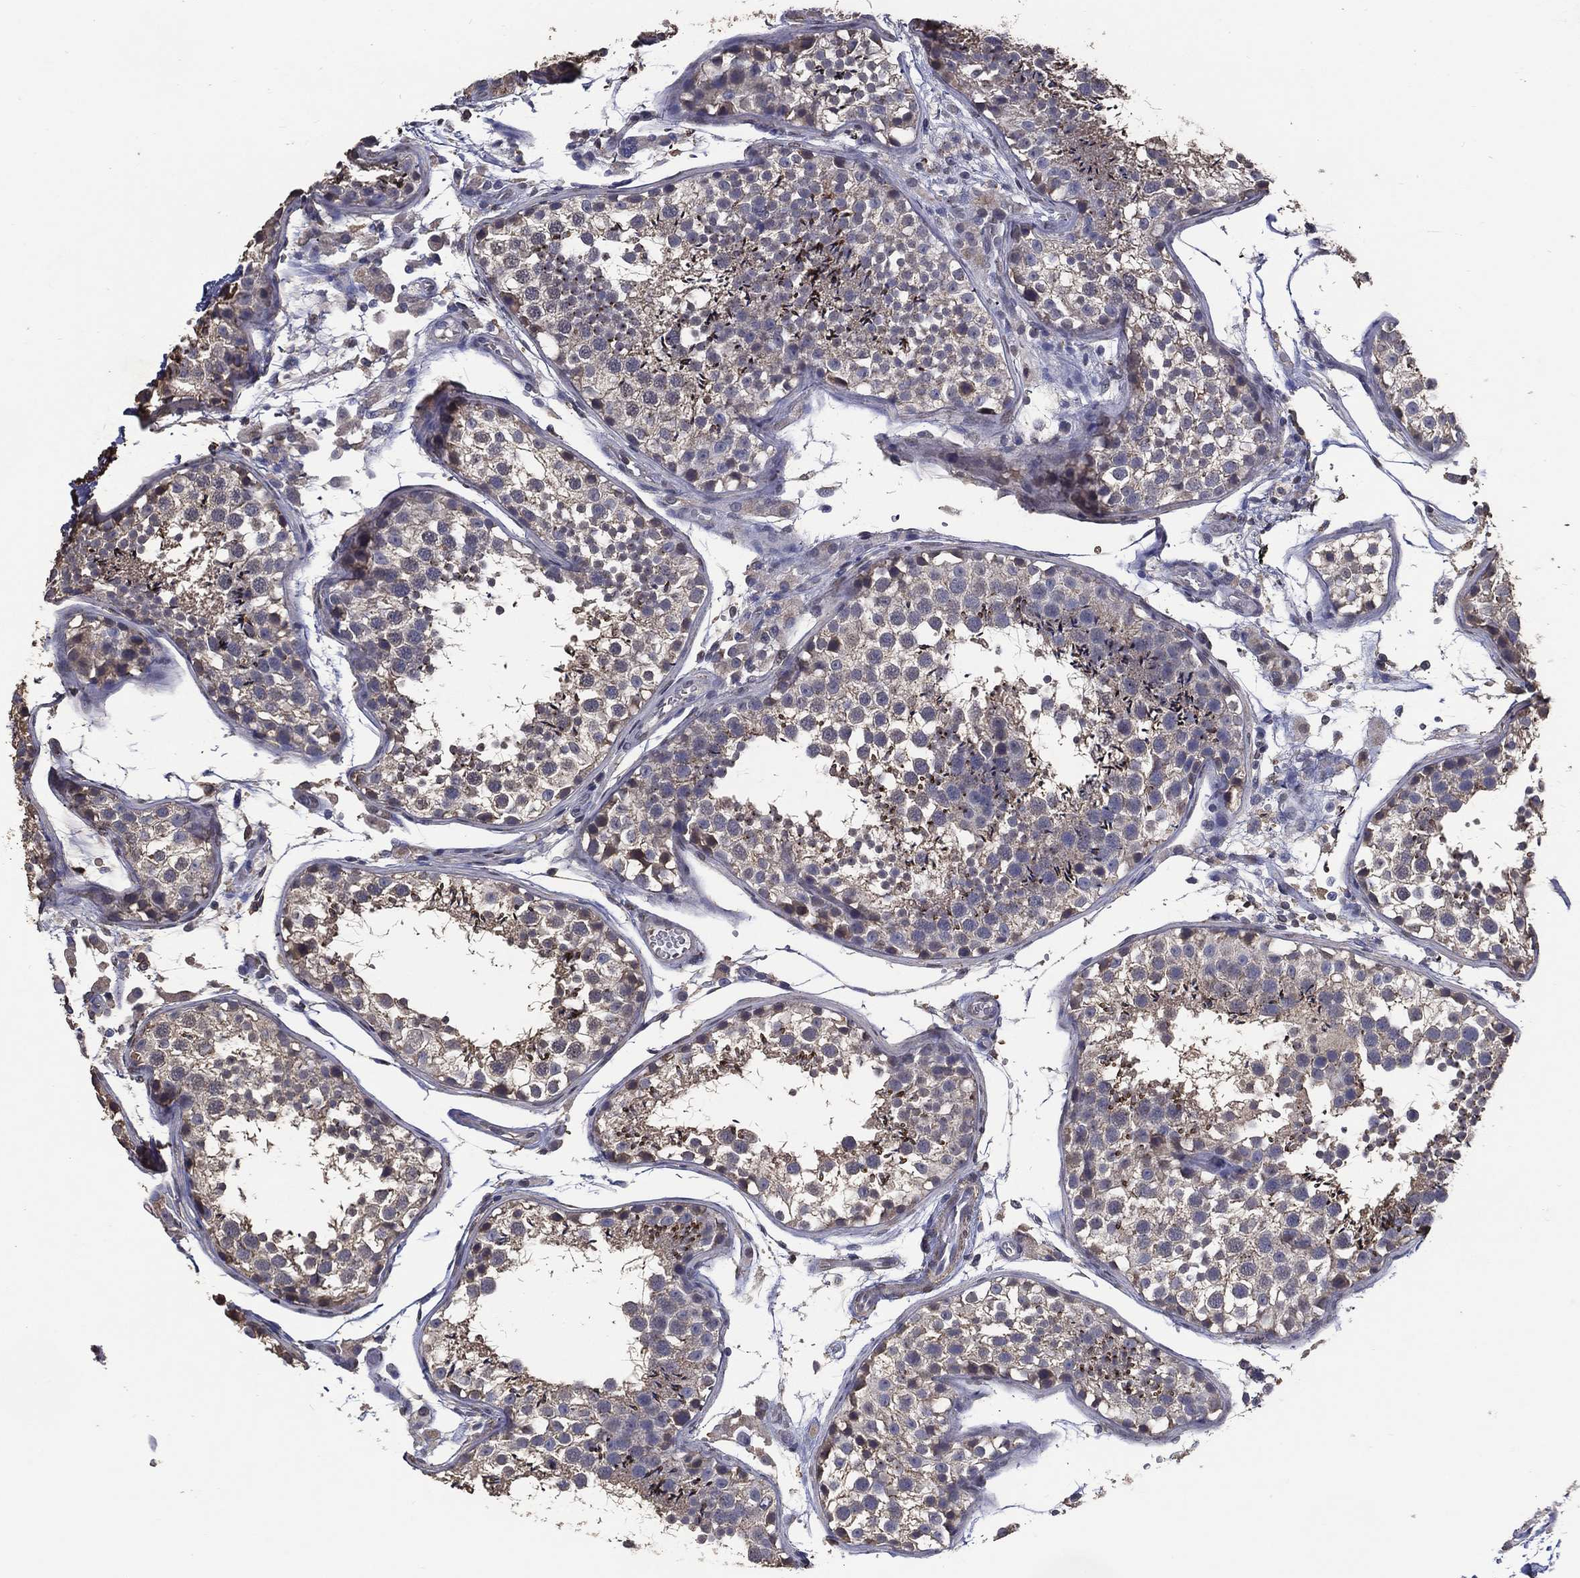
{"staining": {"intensity": "moderate", "quantity": "<25%", "location": "cytoplasmic/membranous"}, "tissue": "testis", "cell_type": "Cells in seminiferous ducts", "image_type": "normal", "snomed": [{"axis": "morphology", "description": "Normal tissue, NOS"}, {"axis": "topography", "description": "Testis"}], "caption": "Testis stained for a protein (brown) shows moderate cytoplasmic/membranous positive staining in about <25% of cells in seminiferous ducts.", "gene": "GPR183", "patient": {"sex": "male", "age": 29}}